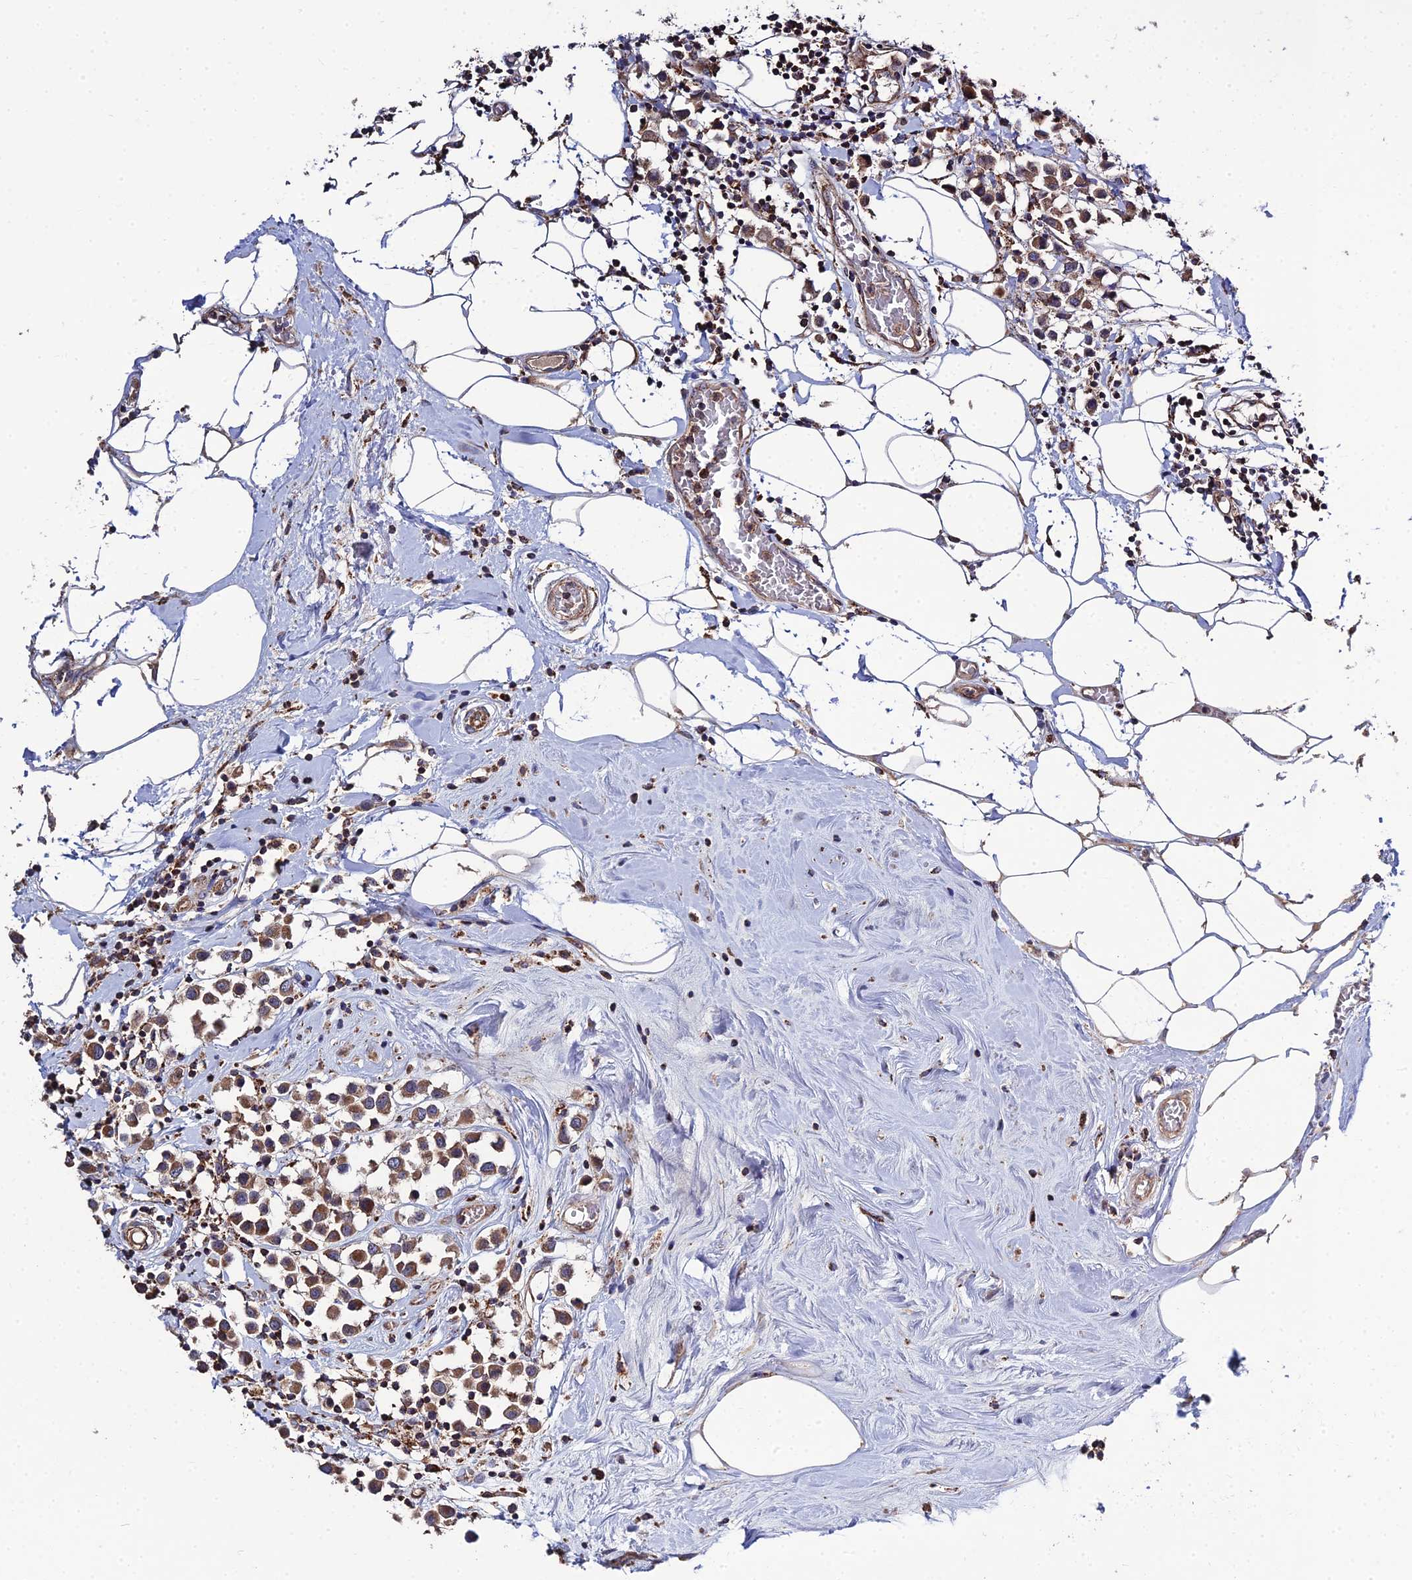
{"staining": {"intensity": "moderate", "quantity": ">75%", "location": "cytoplasmic/membranous"}, "tissue": "breast cancer", "cell_type": "Tumor cells", "image_type": "cancer", "snomed": [{"axis": "morphology", "description": "Duct carcinoma"}, {"axis": "topography", "description": "Breast"}], "caption": "Infiltrating ductal carcinoma (breast) stained with a protein marker displays moderate staining in tumor cells.", "gene": "RIC8B", "patient": {"sex": "female", "age": 61}}